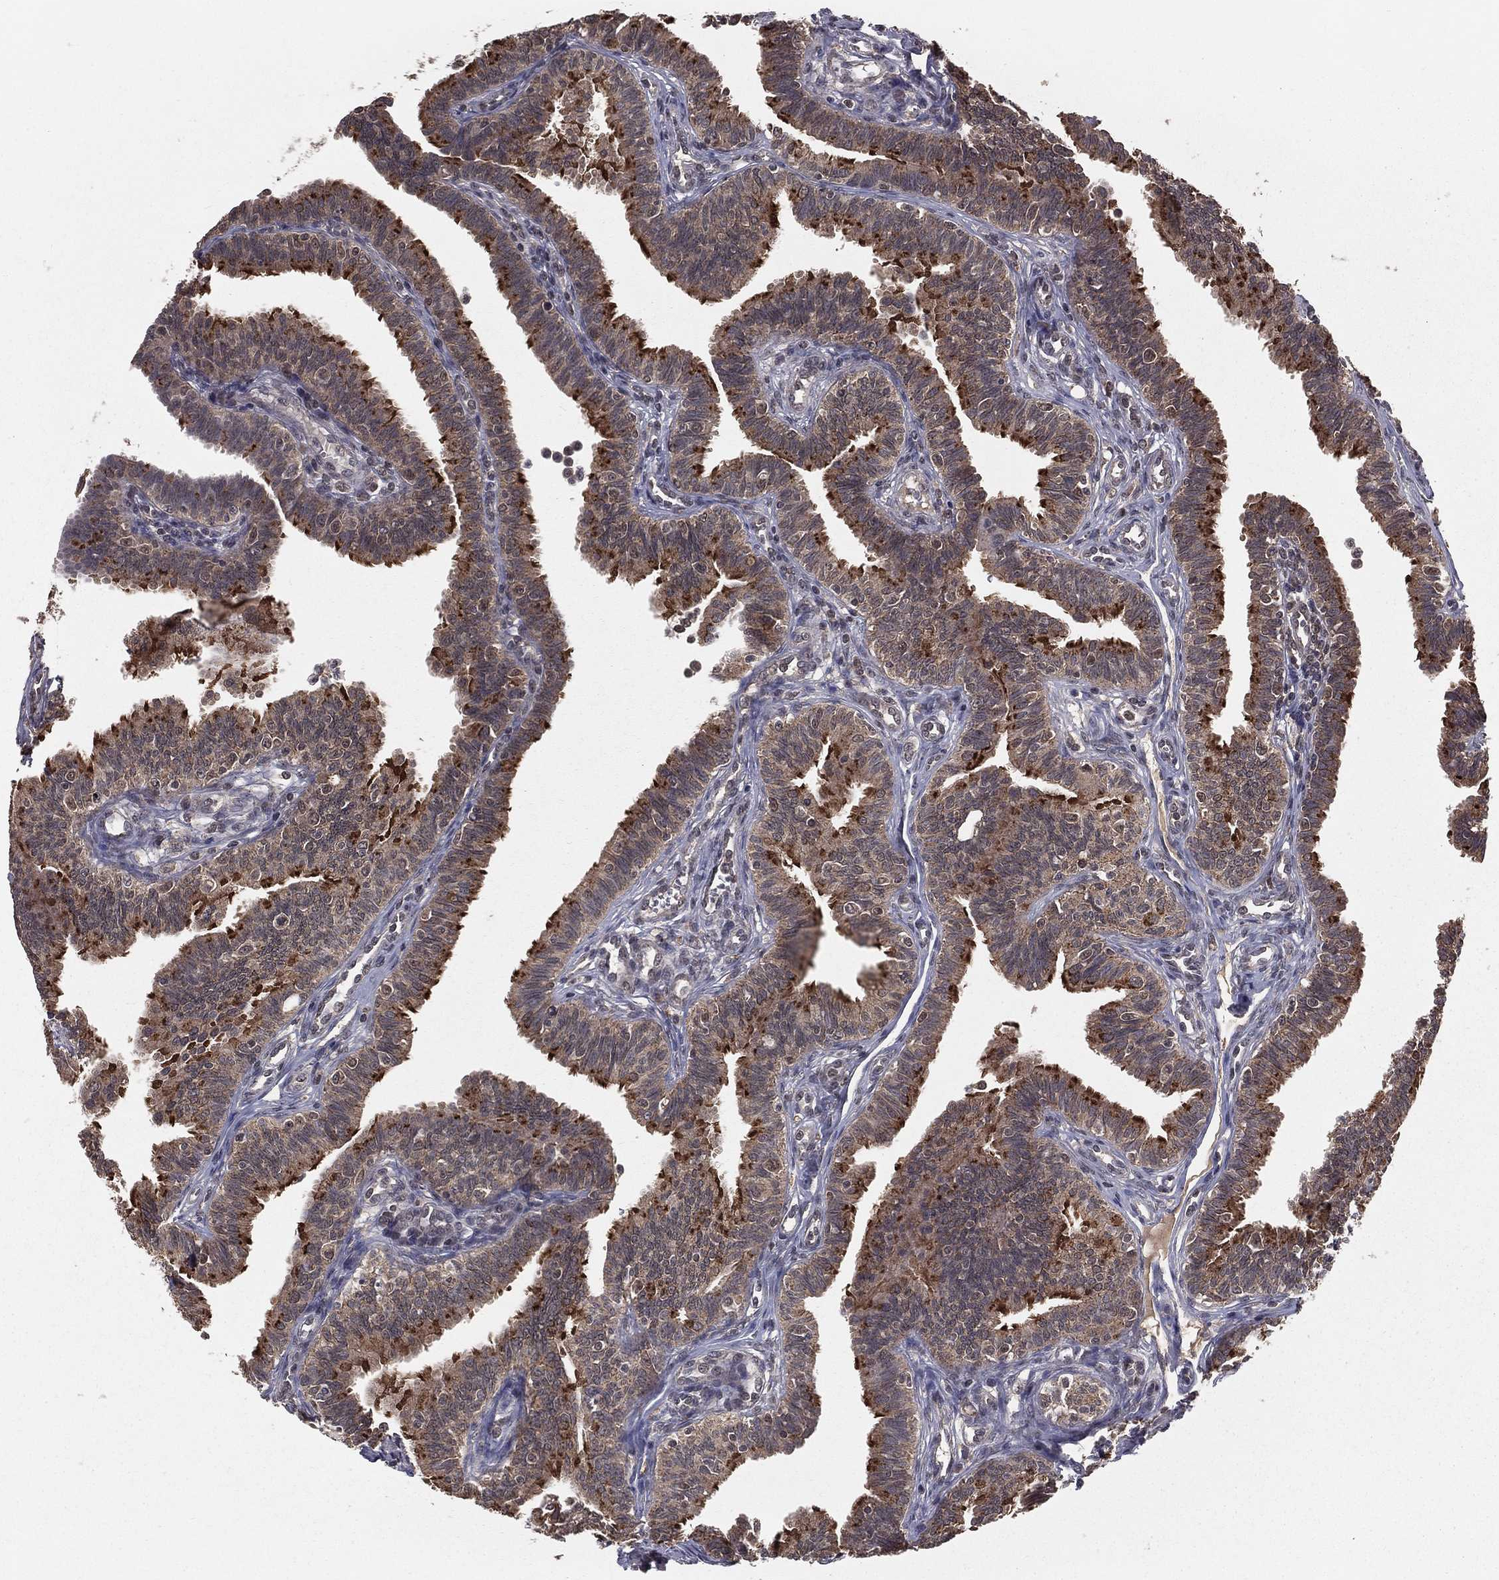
{"staining": {"intensity": "strong", "quantity": "<25%", "location": "cytoplasmic/membranous"}, "tissue": "fallopian tube", "cell_type": "Glandular cells", "image_type": "normal", "snomed": [{"axis": "morphology", "description": "Normal tissue, NOS"}, {"axis": "topography", "description": "Fallopian tube"}], "caption": "DAB immunohistochemical staining of unremarkable human fallopian tube exhibits strong cytoplasmic/membranous protein staining in about <25% of glandular cells.", "gene": "ZDHHC15", "patient": {"sex": "female", "age": 36}}